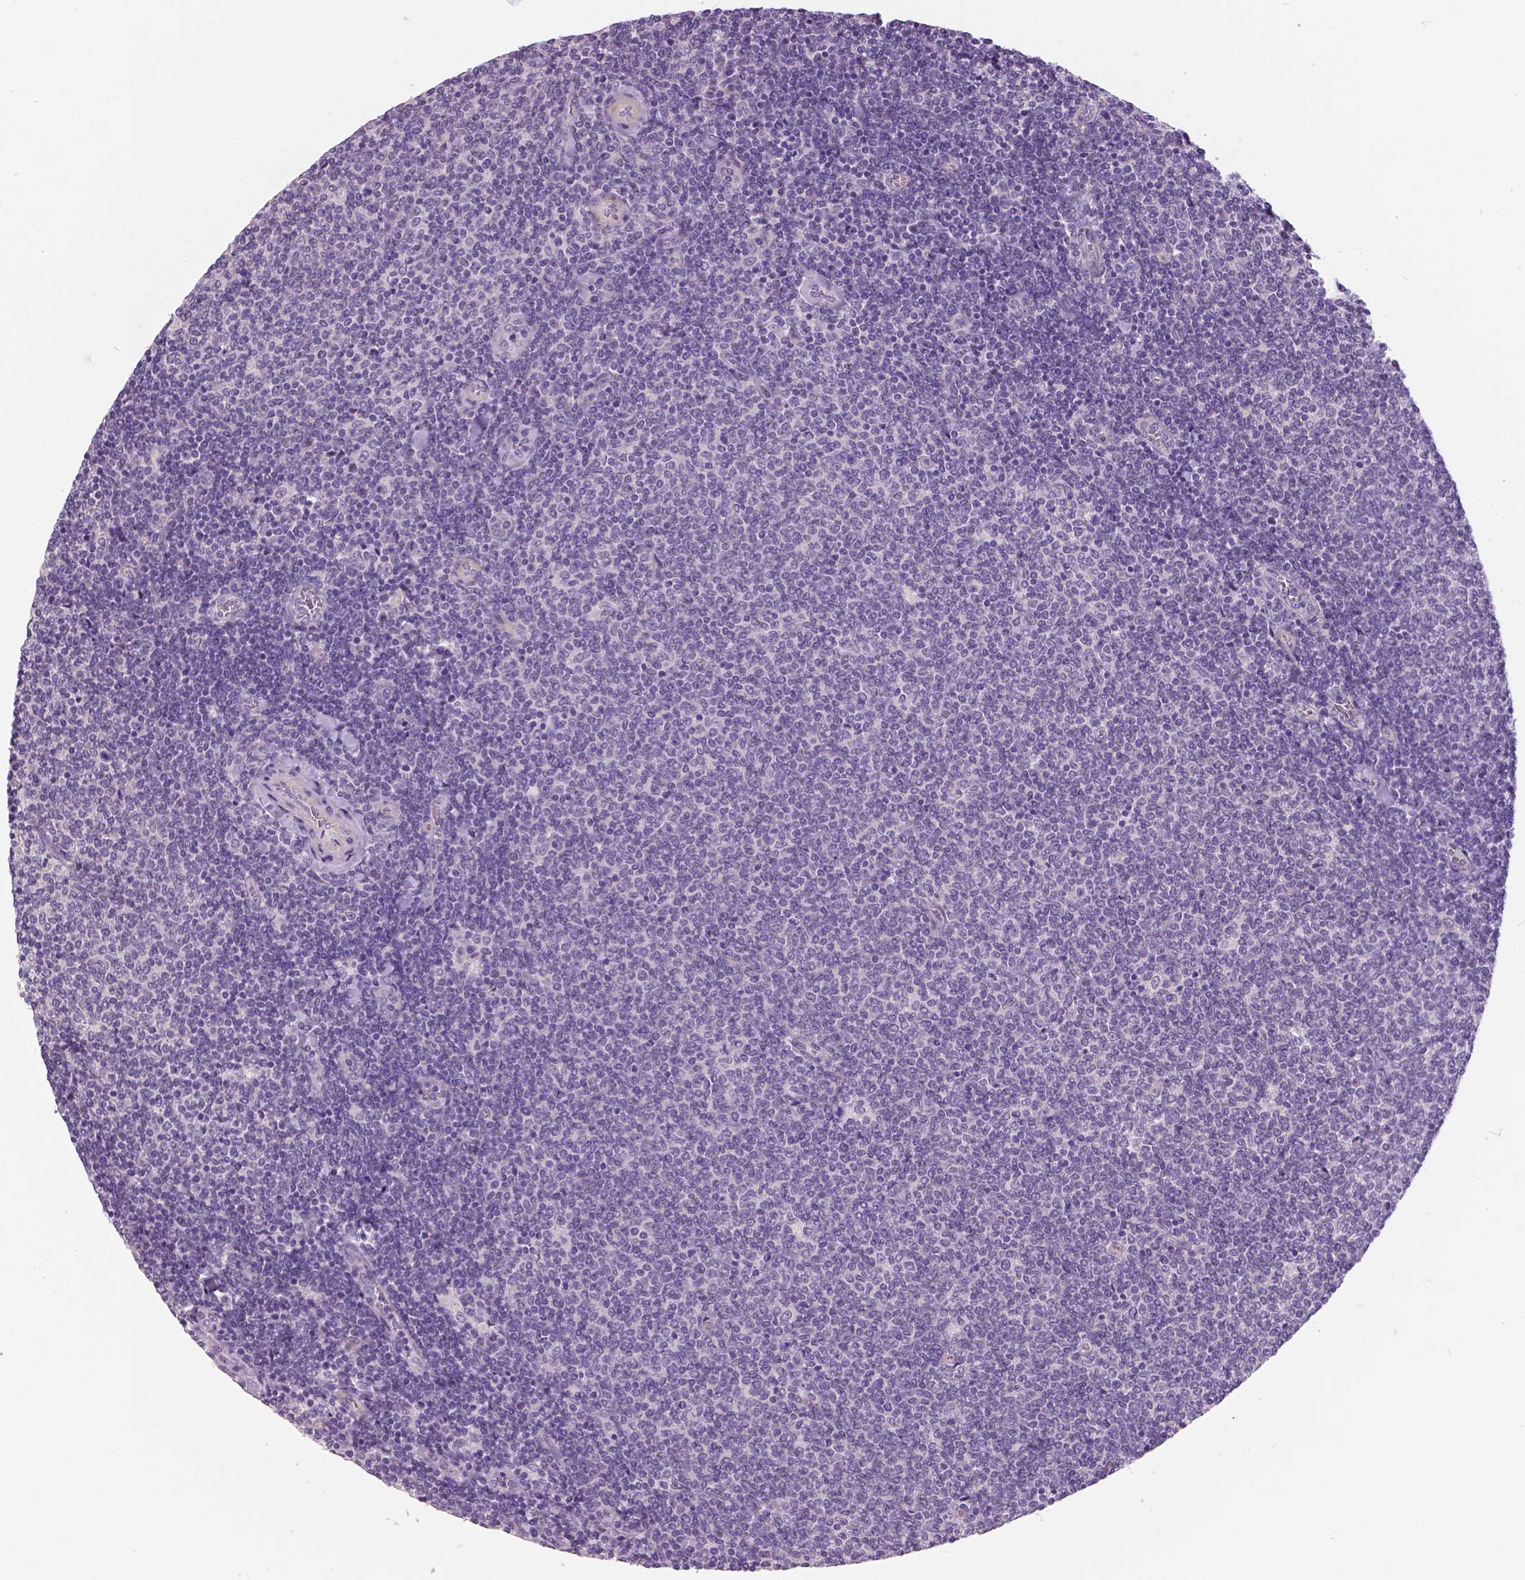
{"staining": {"intensity": "negative", "quantity": "none", "location": "none"}, "tissue": "lymphoma", "cell_type": "Tumor cells", "image_type": "cancer", "snomed": [{"axis": "morphology", "description": "Malignant lymphoma, non-Hodgkin's type, Low grade"}, {"axis": "topography", "description": "Lymph node"}], "caption": "The immunohistochemistry (IHC) histopathology image has no significant positivity in tumor cells of lymphoma tissue. Brightfield microscopy of IHC stained with DAB (3,3'-diaminobenzidine) (brown) and hematoxylin (blue), captured at high magnification.", "gene": "FOXA1", "patient": {"sex": "male", "age": 52}}